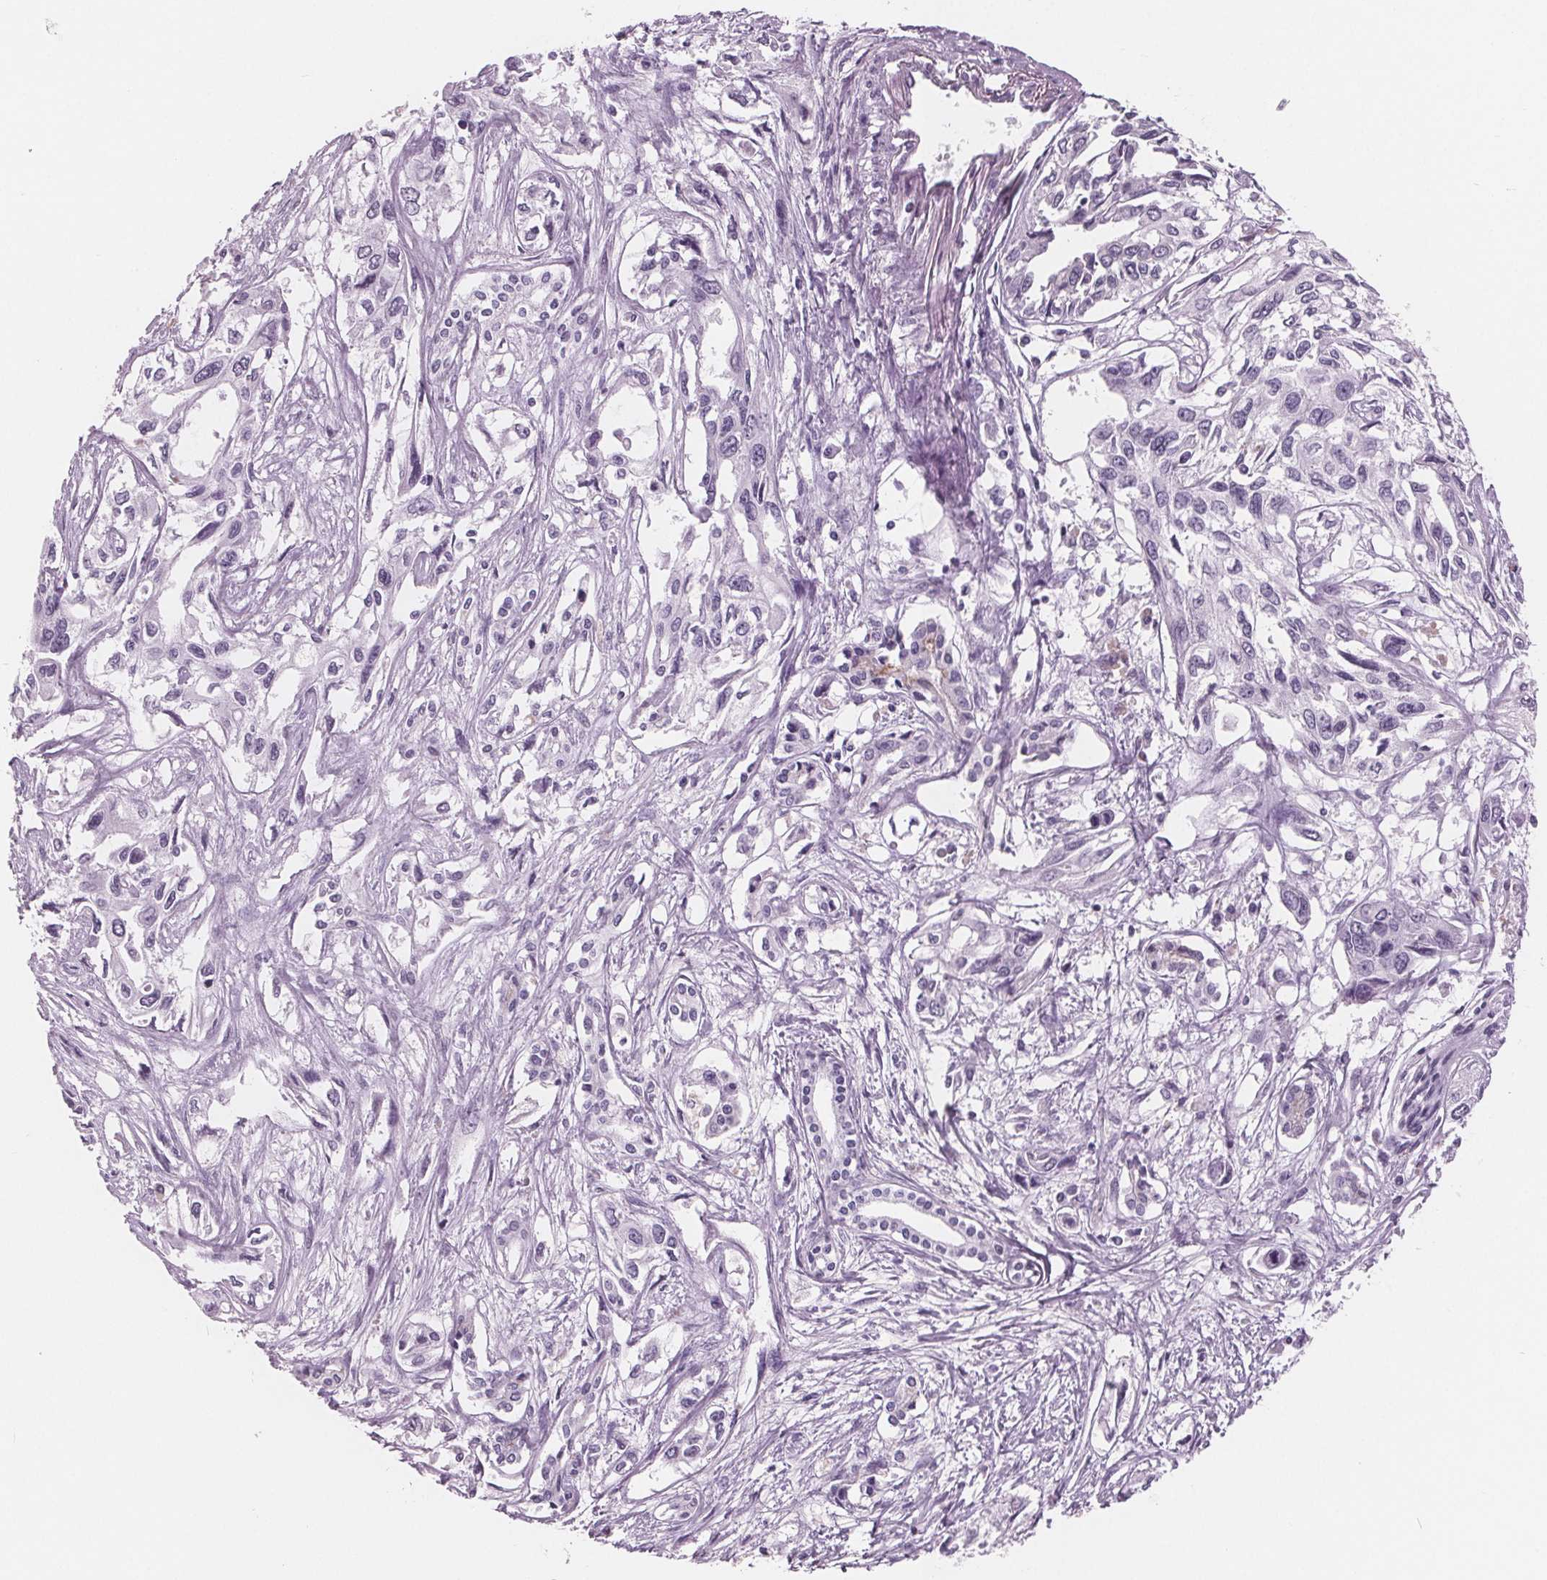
{"staining": {"intensity": "negative", "quantity": "none", "location": "none"}, "tissue": "pancreatic cancer", "cell_type": "Tumor cells", "image_type": "cancer", "snomed": [{"axis": "morphology", "description": "Adenocarcinoma, NOS"}, {"axis": "topography", "description": "Pancreas"}], "caption": "There is no significant staining in tumor cells of pancreatic cancer. (DAB (3,3'-diaminobenzidine) IHC, high magnification).", "gene": "AMBP", "patient": {"sex": "female", "age": 55}}